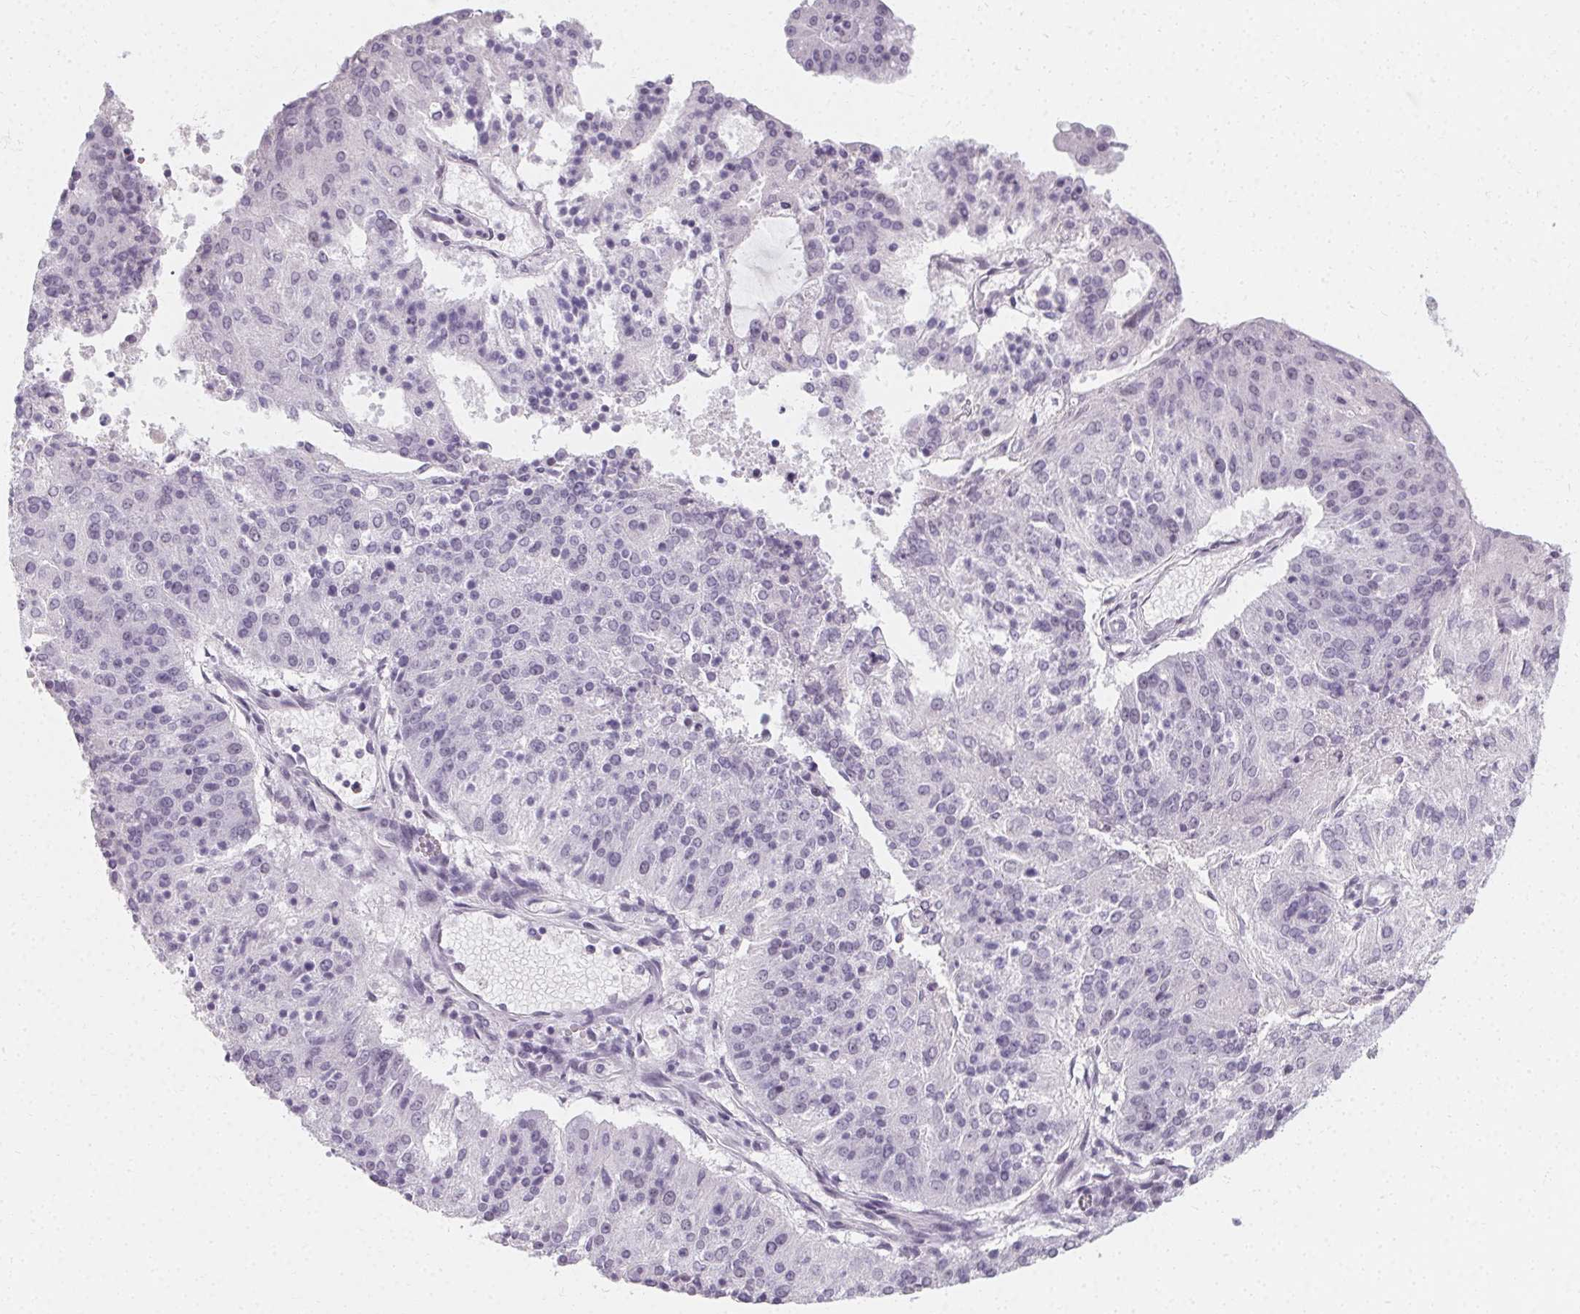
{"staining": {"intensity": "negative", "quantity": "none", "location": "none"}, "tissue": "endometrial cancer", "cell_type": "Tumor cells", "image_type": "cancer", "snomed": [{"axis": "morphology", "description": "Adenocarcinoma, NOS"}, {"axis": "topography", "description": "Endometrium"}], "caption": "A high-resolution micrograph shows IHC staining of endometrial cancer (adenocarcinoma), which reveals no significant staining in tumor cells.", "gene": "SYNPR", "patient": {"sex": "female", "age": 82}}